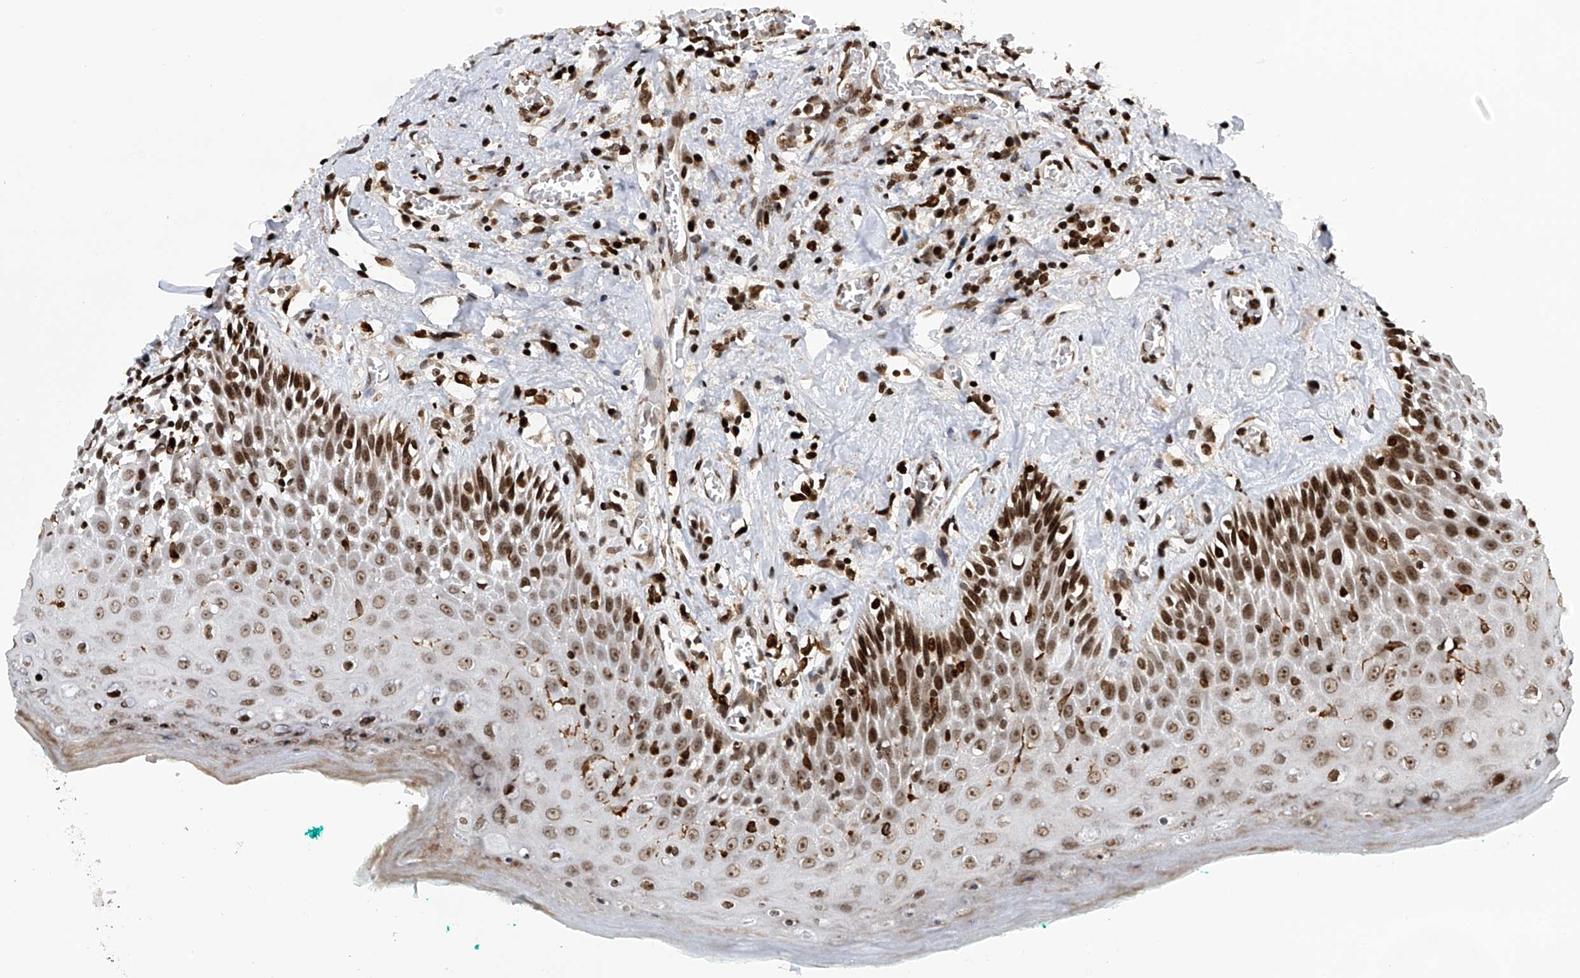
{"staining": {"intensity": "strong", "quantity": ">75%", "location": "nuclear"}, "tissue": "oral mucosa", "cell_type": "Squamous epithelial cells", "image_type": "normal", "snomed": [{"axis": "morphology", "description": "Normal tissue, NOS"}, {"axis": "topography", "description": "Oral tissue"}], "caption": "Immunohistochemical staining of unremarkable human oral mucosa displays high levels of strong nuclear positivity in about >75% of squamous epithelial cells.", "gene": "PAK1IP1", "patient": {"sex": "female", "age": 70}}